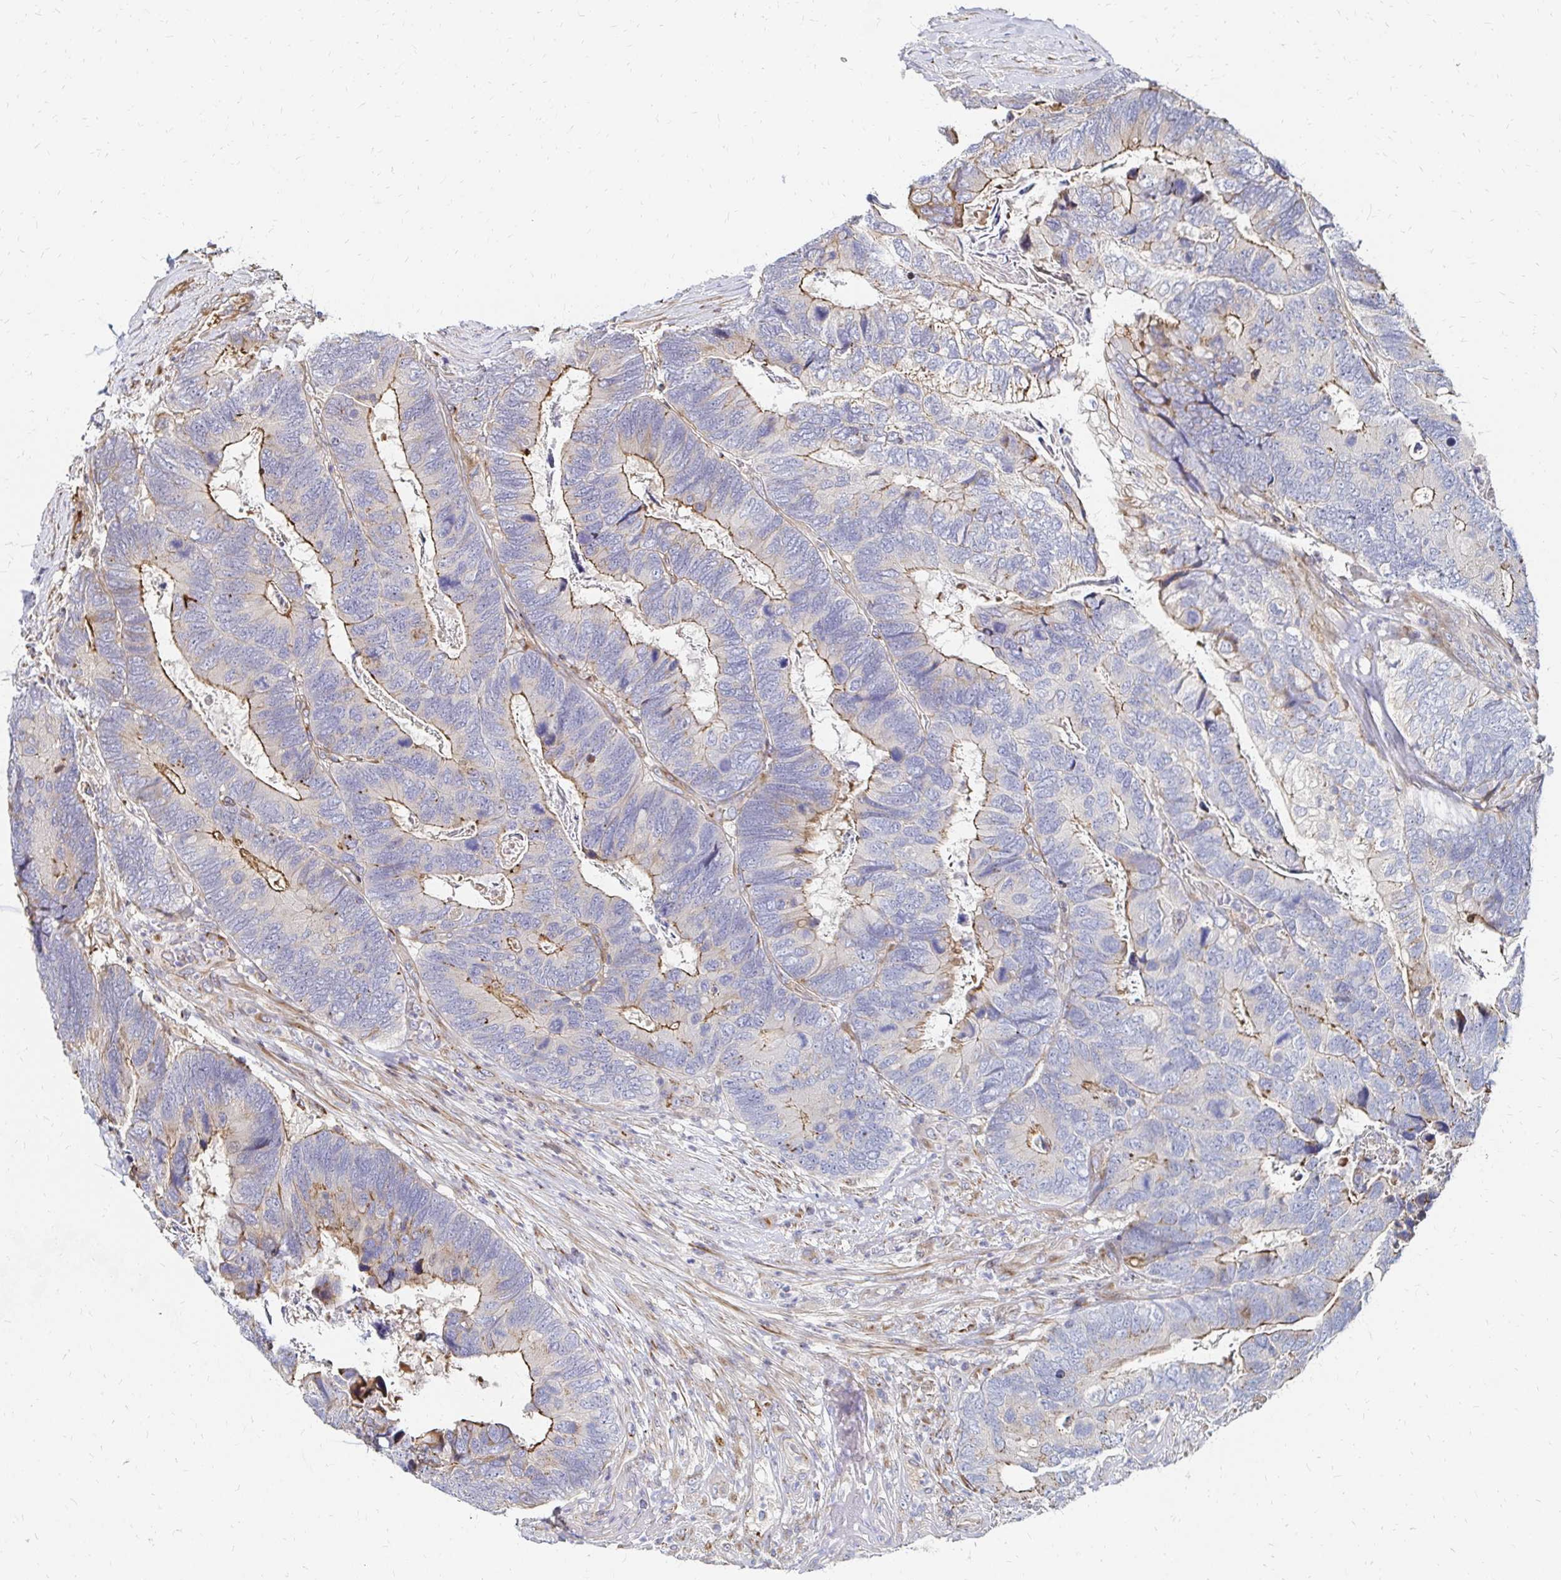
{"staining": {"intensity": "moderate", "quantity": "25%-75%", "location": "cytoplasmic/membranous"}, "tissue": "breast cancer", "cell_type": "Tumor cells", "image_type": "cancer", "snomed": [{"axis": "morphology", "description": "Lobular carcinoma"}, {"axis": "topography", "description": "Breast"}], "caption": "Tumor cells show medium levels of moderate cytoplasmic/membranous expression in about 25%-75% of cells in human breast lobular carcinoma.", "gene": "MAN1A1", "patient": {"sex": "female", "age": 59}}